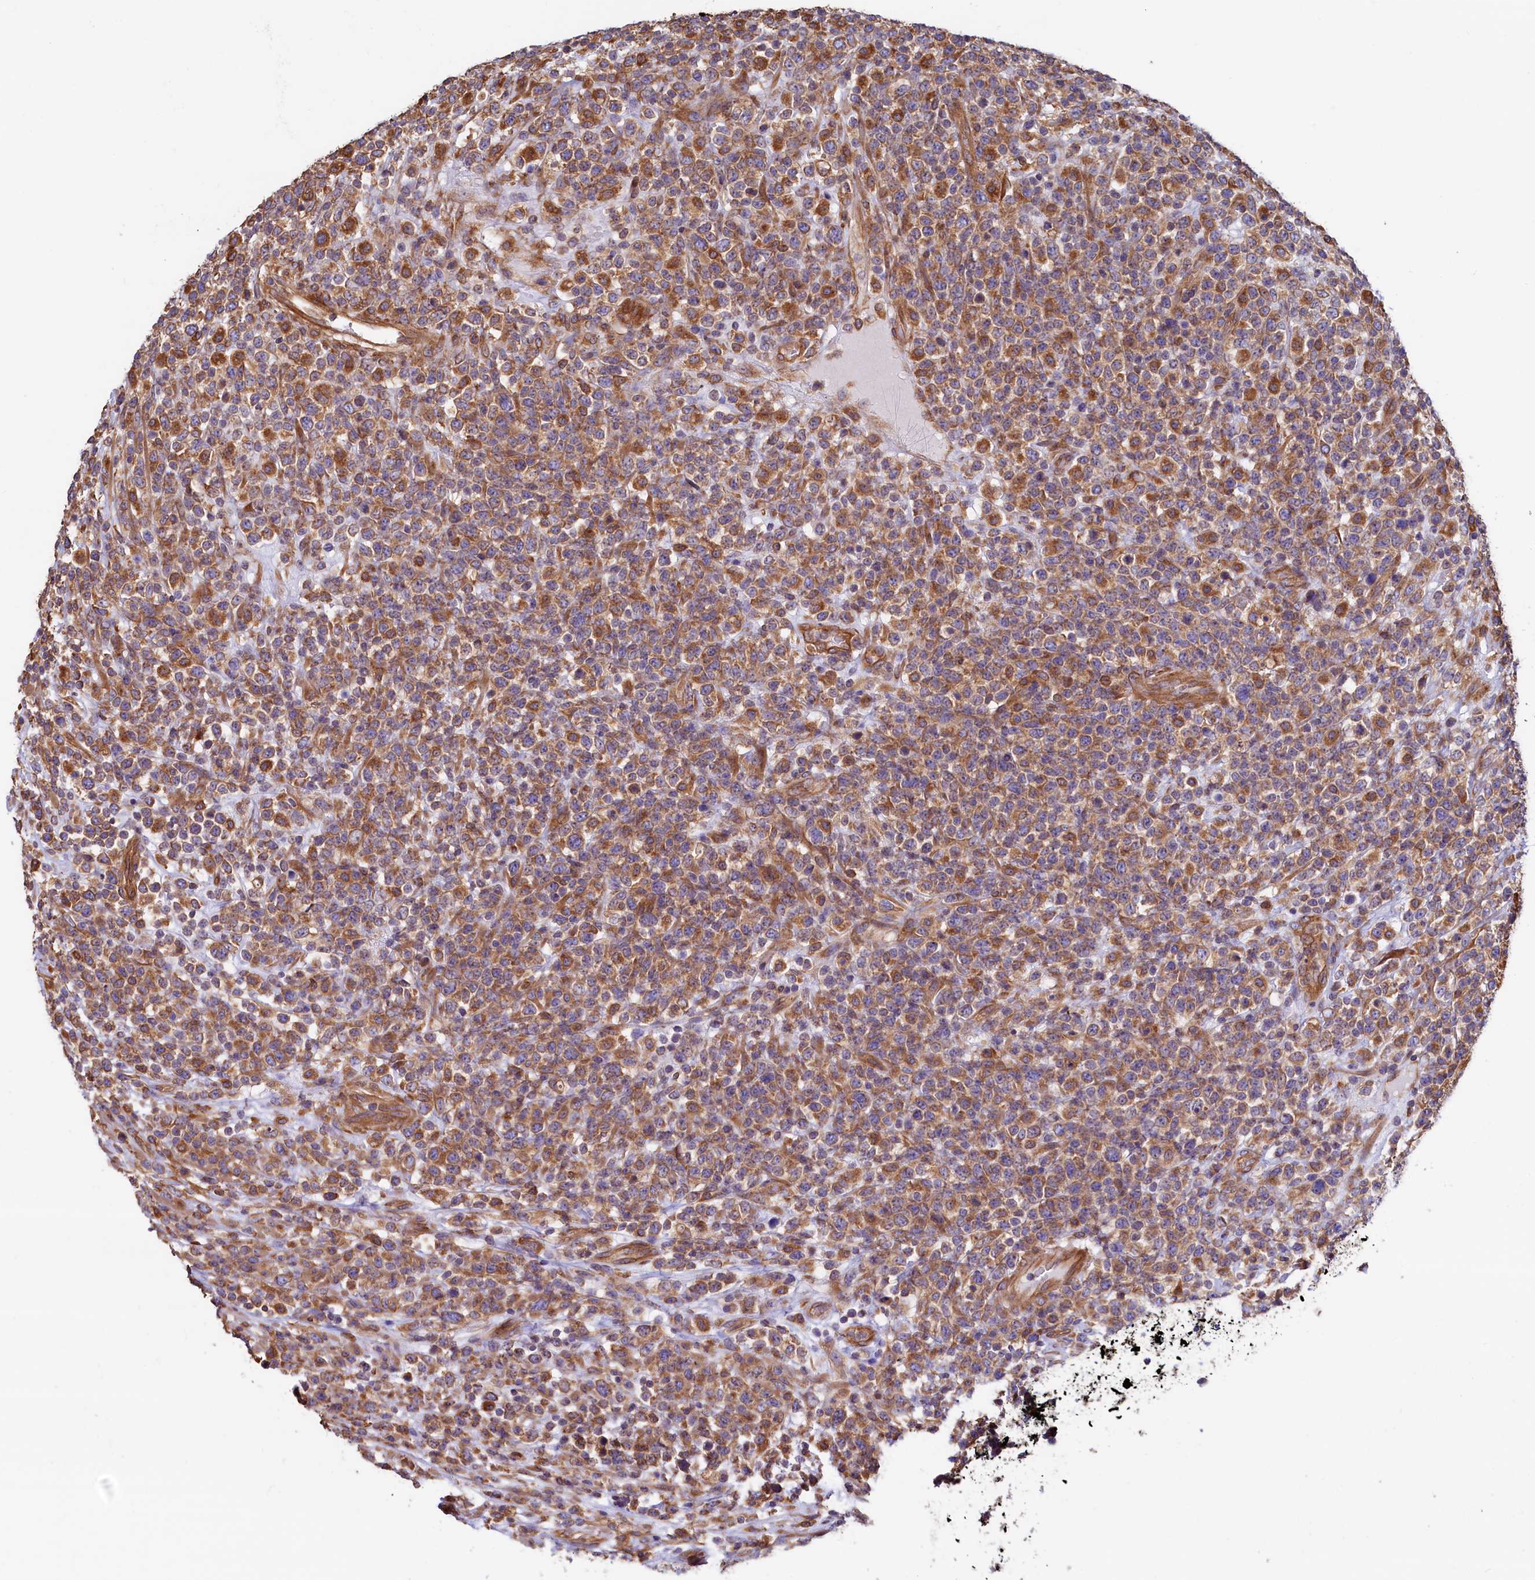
{"staining": {"intensity": "moderate", "quantity": ">75%", "location": "cytoplasmic/membranous"}, "tissue": "lymphoma", "cell_type": "Tumor cells", "image_type": "cancer", "snomed": [{"axis": "morphology", "description": "Malignant lymphoma, non-Hodgkin's type, High grade"}, {"axis": "topography", "description": "Colon"}], "caption": "IHC staining of lymphoma, which reveals medium levels of moderate cytoplasmic/membranous staining in about >75% of tumor cells indicating moderate cytoplasmic/membranous protein positivity. The staining was performed using DAB (brown) for protein detection and nuclei were counterstained in hematoxylin (blue).", "gene": "ATXN2L", "patient": {"sex": "female", "age": 53}}